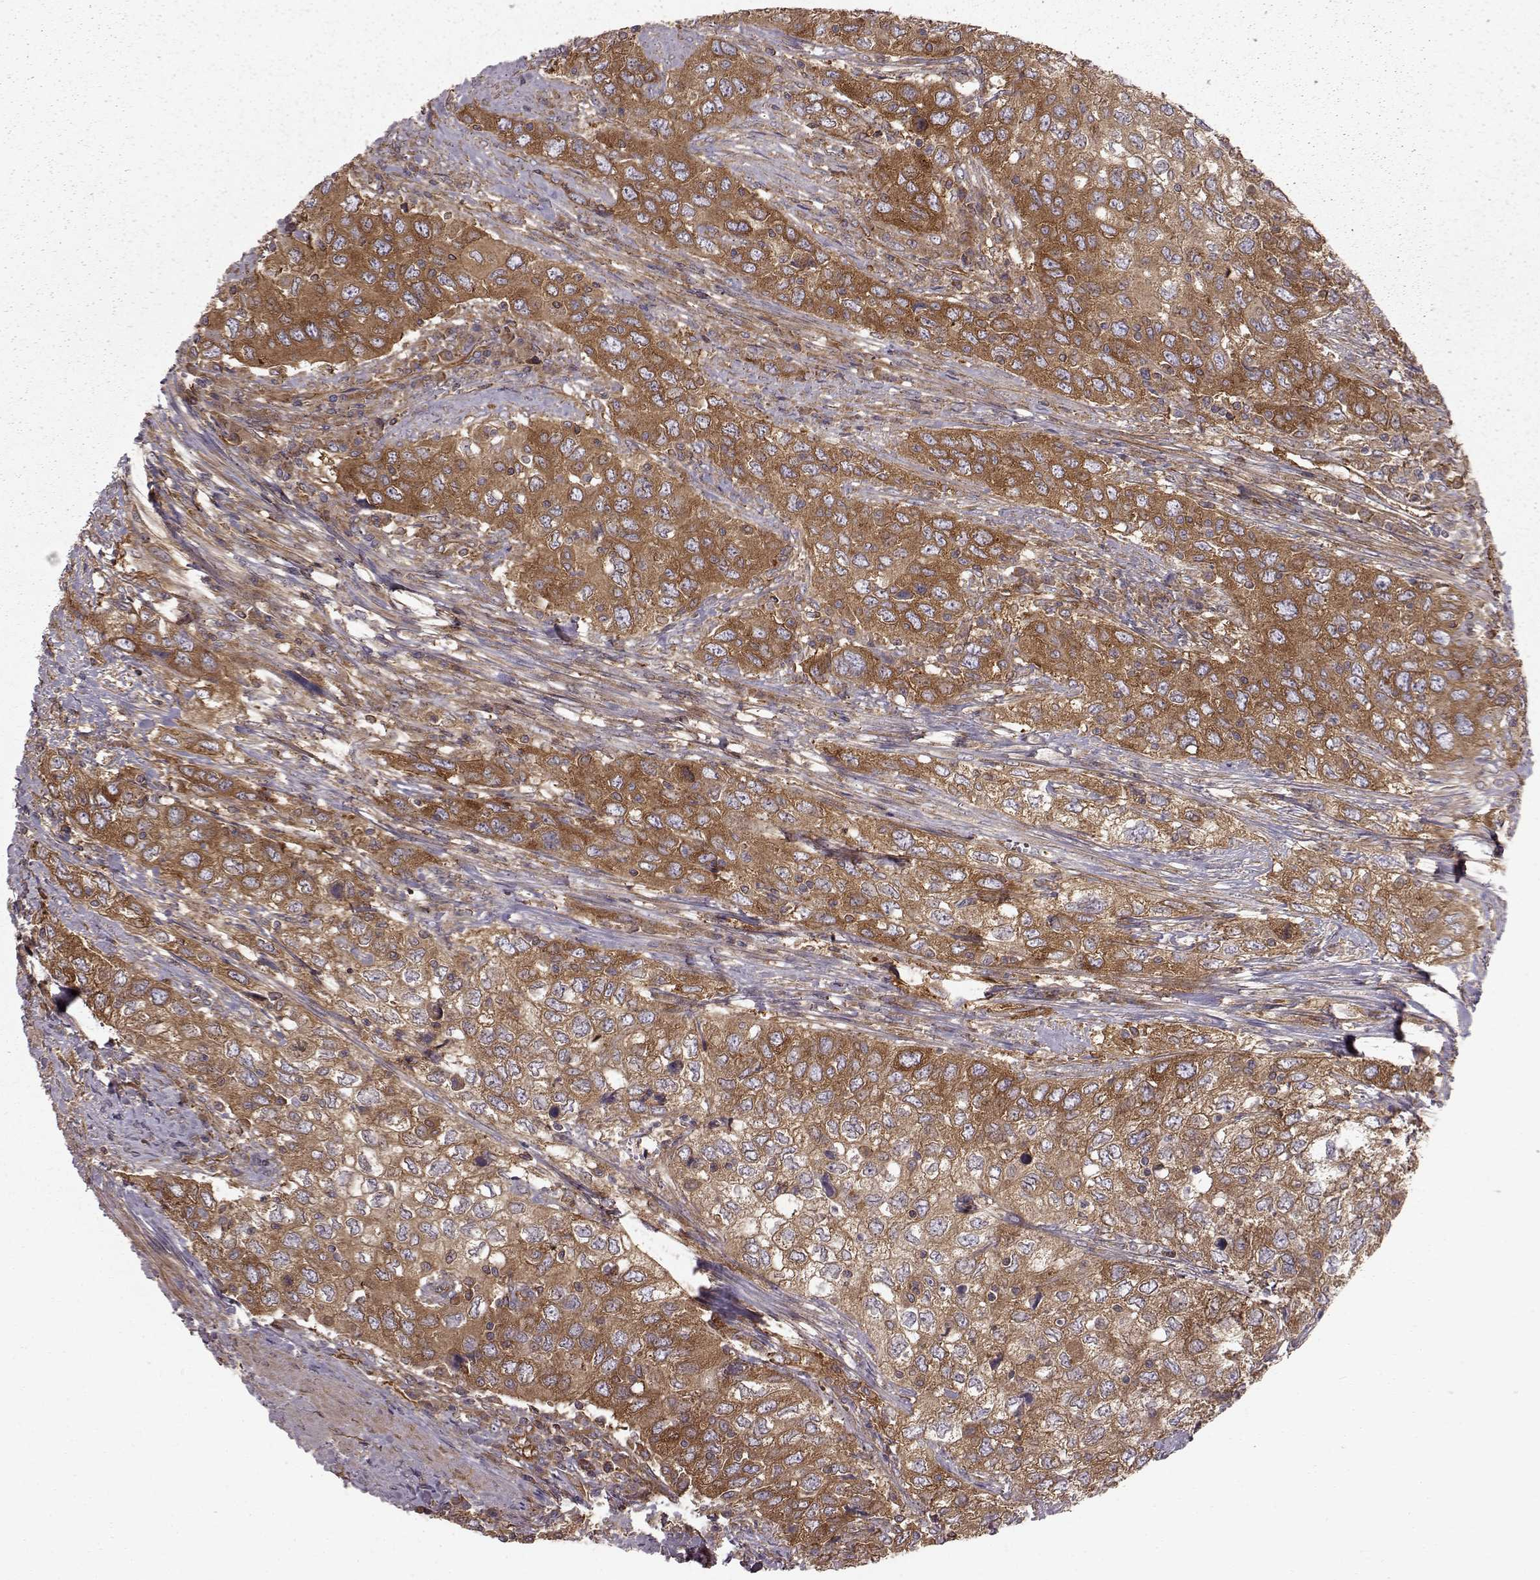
{"staining": {"intensity": "moderate", "quantity": ">75%", "location": "cytoplasmic/membranous"}, "tissue": "urothelial cancer", "cell_type": "Tumor cells", "image_type": "cancer", "snomed": [{"axis": "morphology", "description": "Urothelial carcinoma, High grade"}, {"axis": "topography", "description": "Urinary bladder"}], "caption": "The immunohistochemical stain shows moderate cytoplasmic/membranous positivity in tumor cells of high-grade urothelial carcinoma tissue. (Stains: DAB (3,3'-diaminobenzidine) in brown, nuclei in blue, Microscopy: brightfield microscopy at high magnification).", "gene": "RABGAP1", "patient": {"sex": "male", "age": 76}}